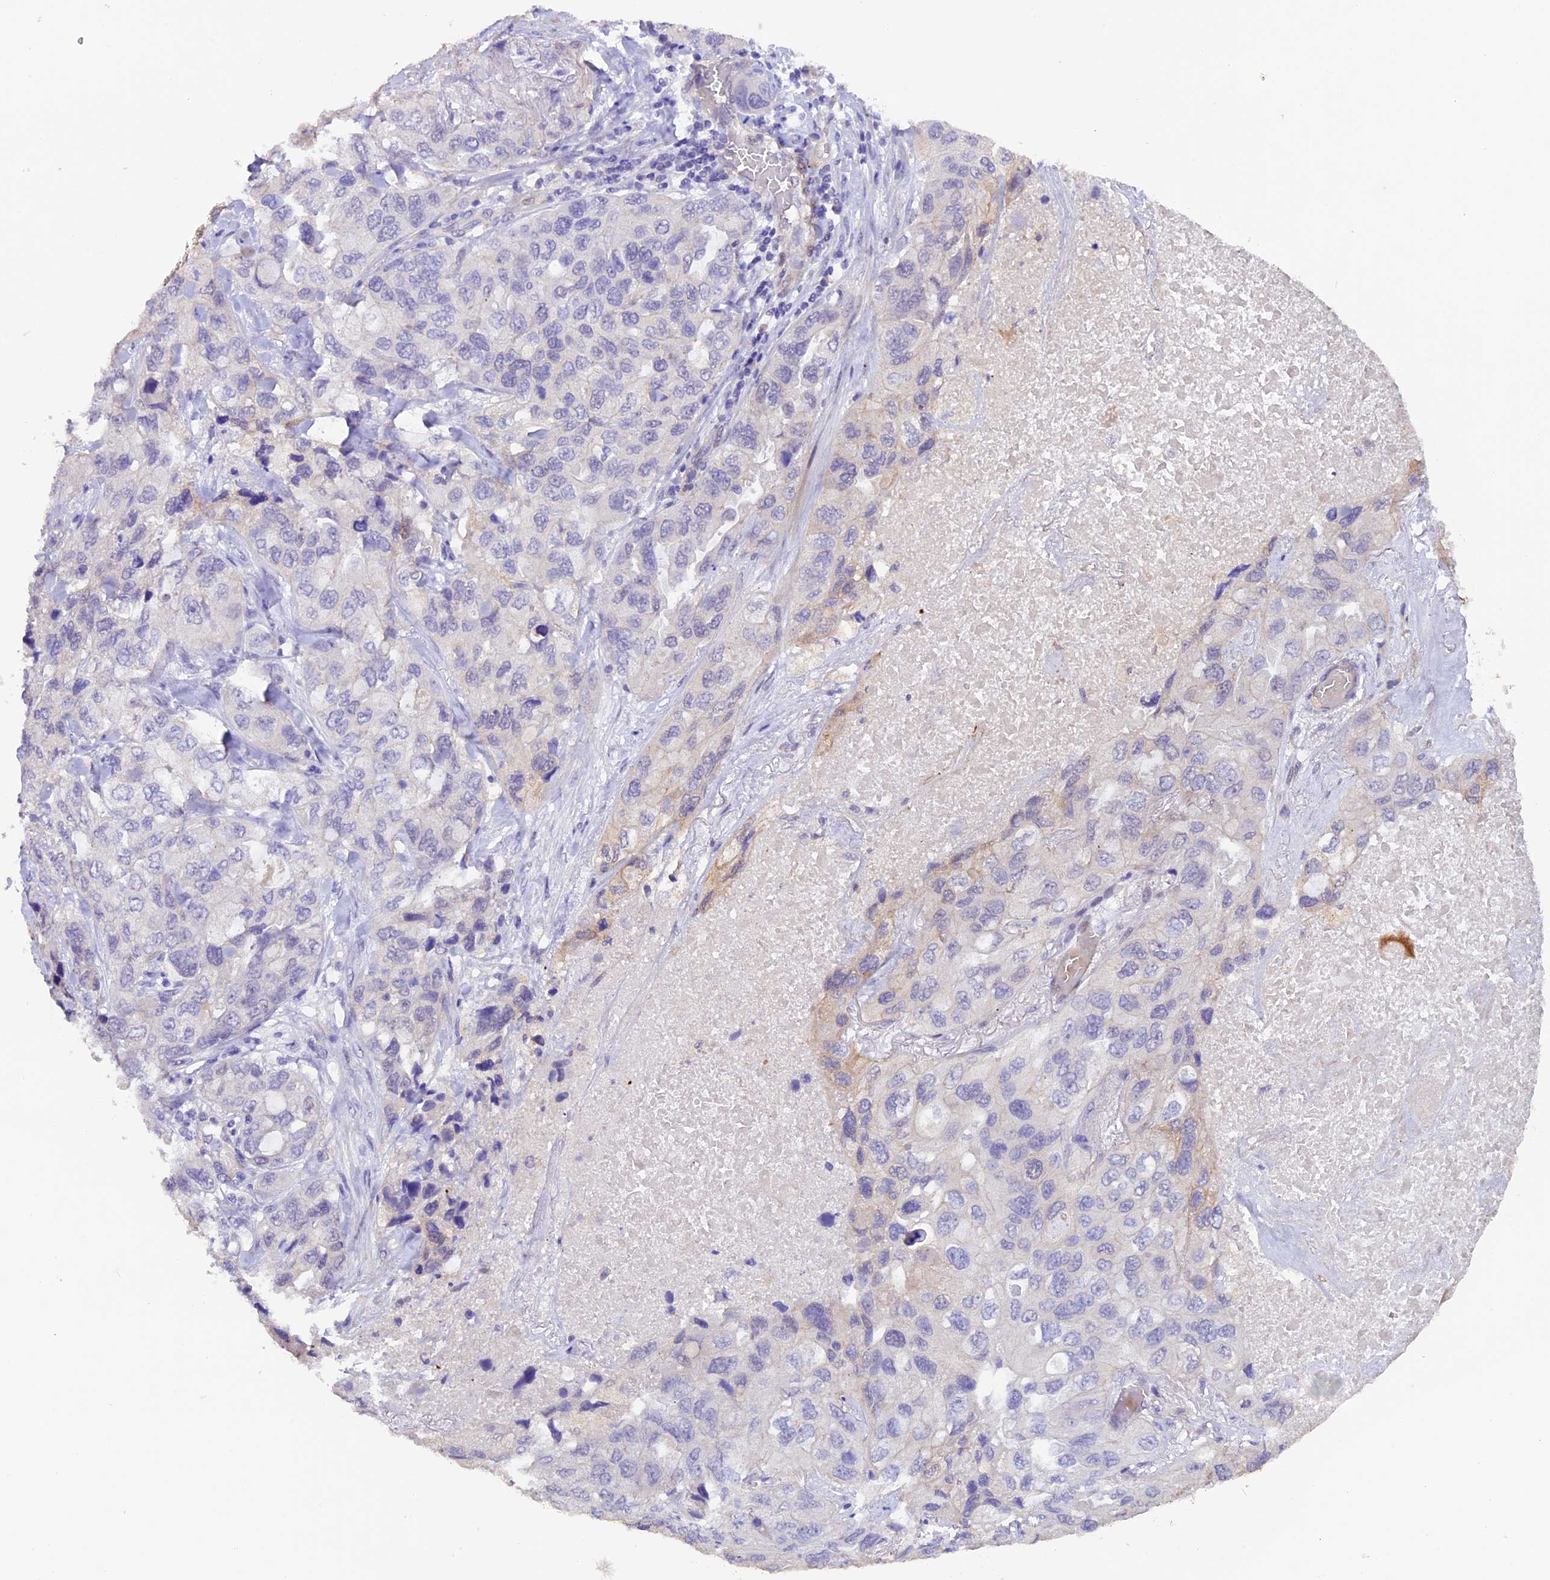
{"staining": {"intensity": "negative", "quantity": "none", "location": "none"}, "tissue": "lung cancer", "cell_type": "Tumor cells", "image_type": "cancer", "snomed": [{"axis": "morphology", "description": "Squamous cell carcinoma, NOS"}, {"axis": "topography", "description": "Lung"}], "caption": "The image reveals no significant staining in tumor cells of lung cancer.", "gene": "NCK2", "patient": {"sex": "female", "age": 73}}